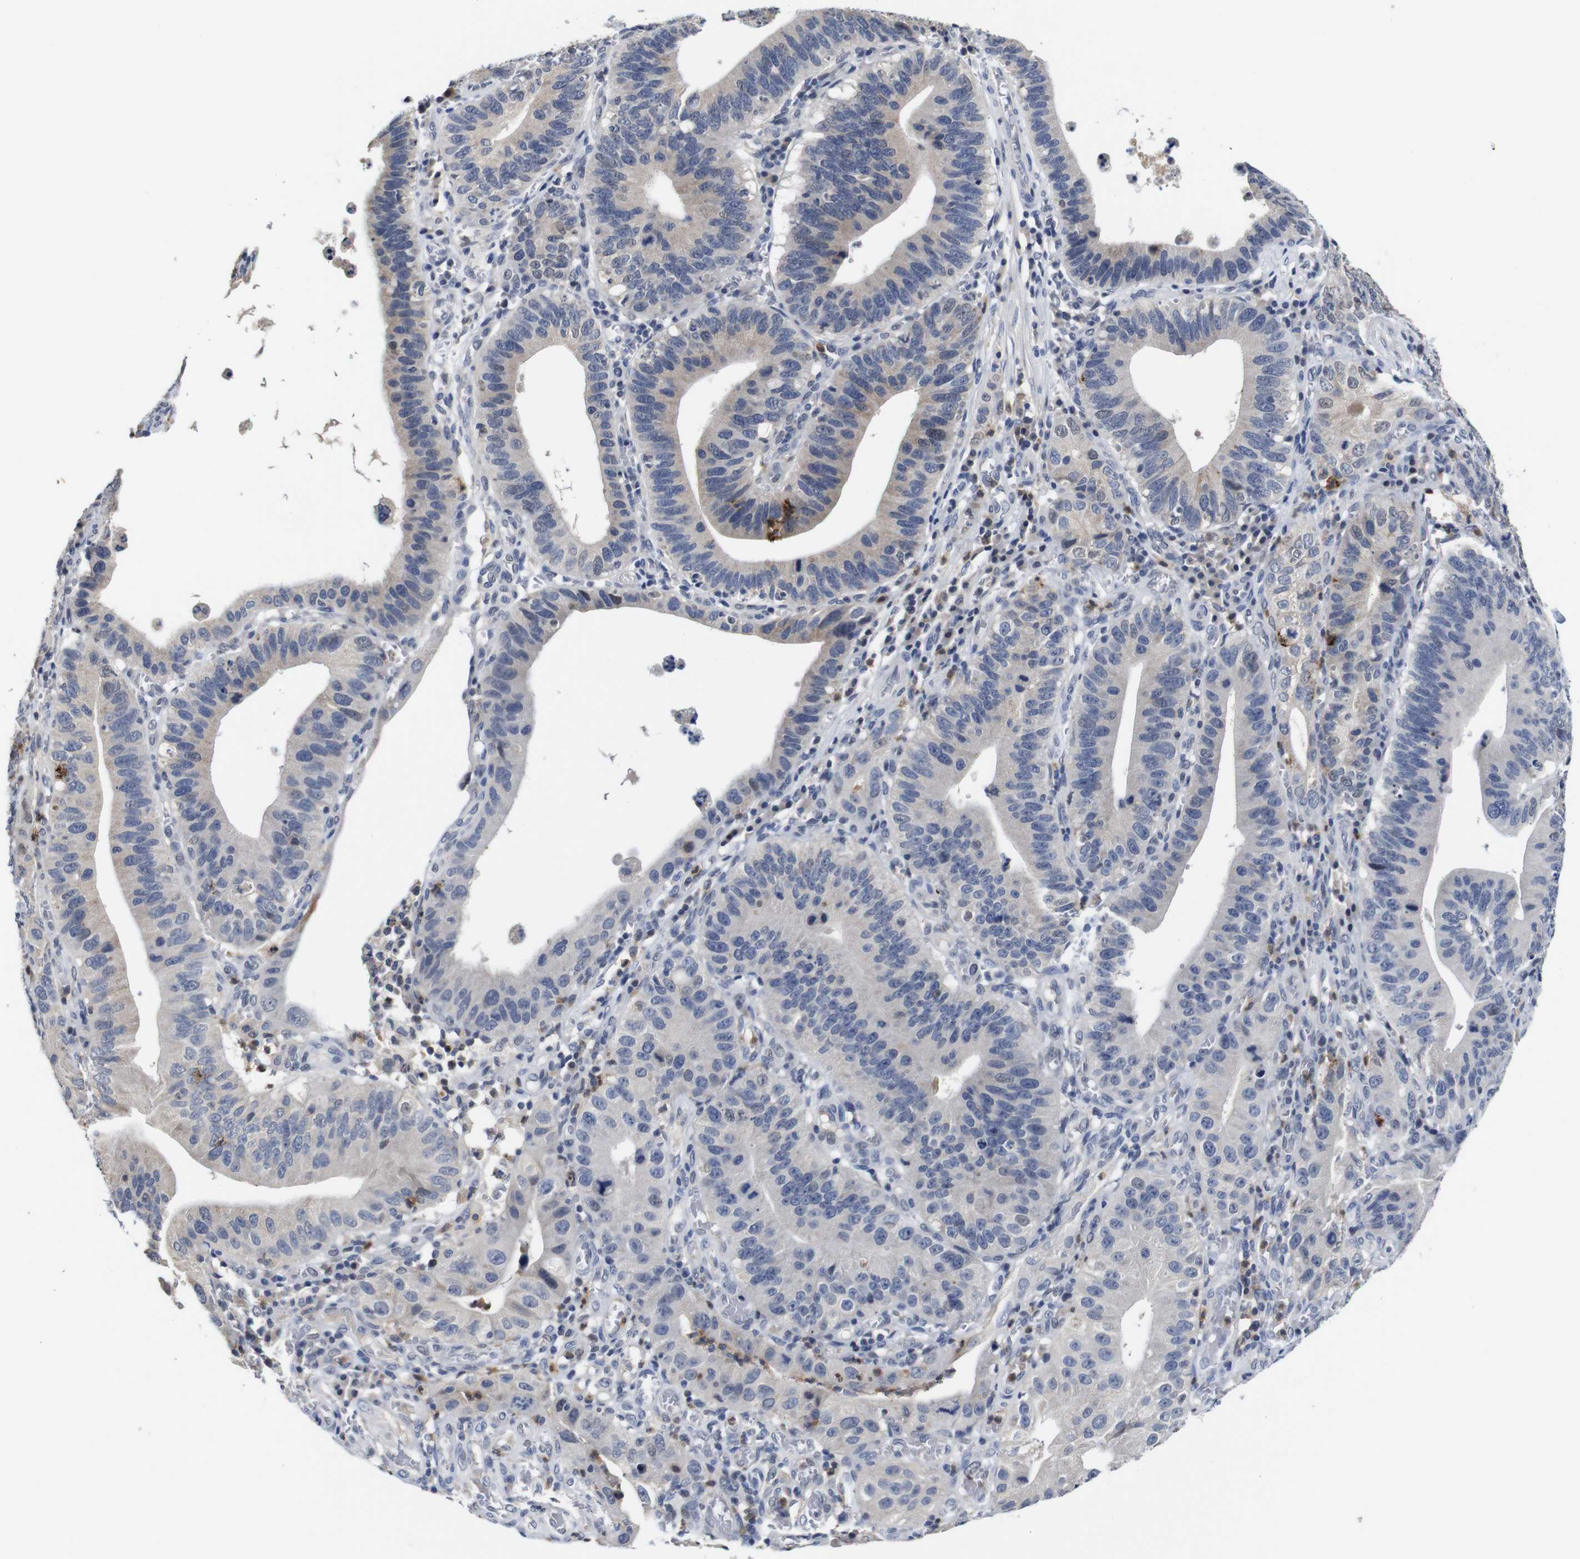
{"staining": {"intensity": "weak", "quantity": "<25%", "location": "cytoplasmic/membranous"}, "tissue": "stomach cancer", "cell_type": "Tumor cells", "image_type": "cancer", "snomed": [{"axis": "morphology", "description": "Adenocarcinoma, NOS"}, {"axis": "topography", "description": "Stomach"}, {"axis": "topography", "description": "Gastric cardia"}], "caption": "Tumor cells show no significant expression in stomach cancer.", "gene": "NTRK3", "patient": {"sex": "male", "age": 59}}